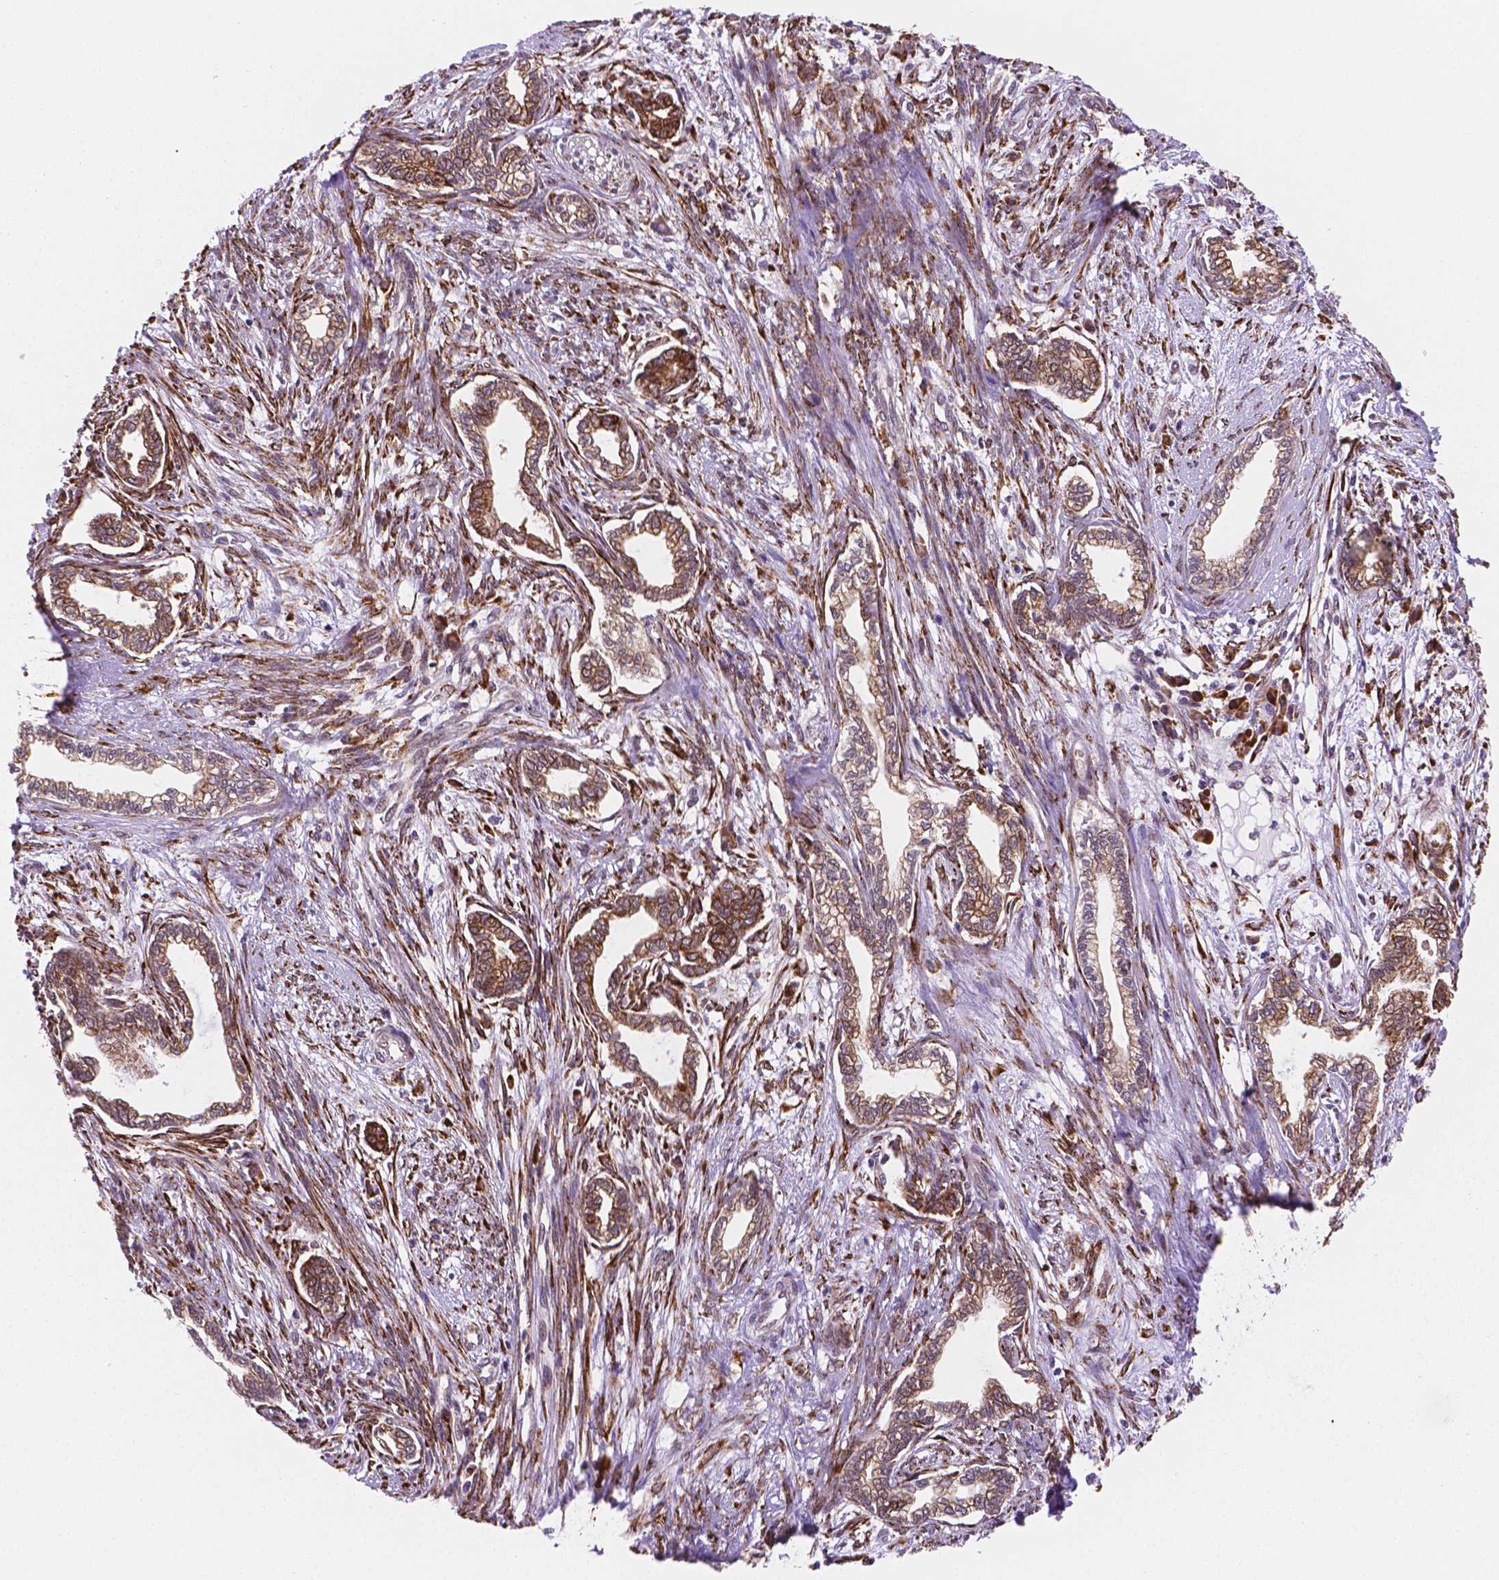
{"staining": {"intensity": "moderate", "quantity": ">75%", "location": "cytoplasmic/membranous"}, "tissue": "cervical cancer", "cell_type": "Tumor cells", "image_type": "cancer", "snomed": [{"axis": "morphology", "description": "Adenocarcinoma, NOS"}, {"axis": "topography", "description": "Cervix"}], "caption": "A photomicrograph of cervical adenocarcinoma stained for a protein reveals moderate cytoplasmic/membranous brown staining in tumor cells. (DAB (3,3'-diaminobenzidine) IHC, brown staining for protein, blue staining for nuclei).", "gene": "FNIP1", "patient": {"sex": "female", "age": 62}}